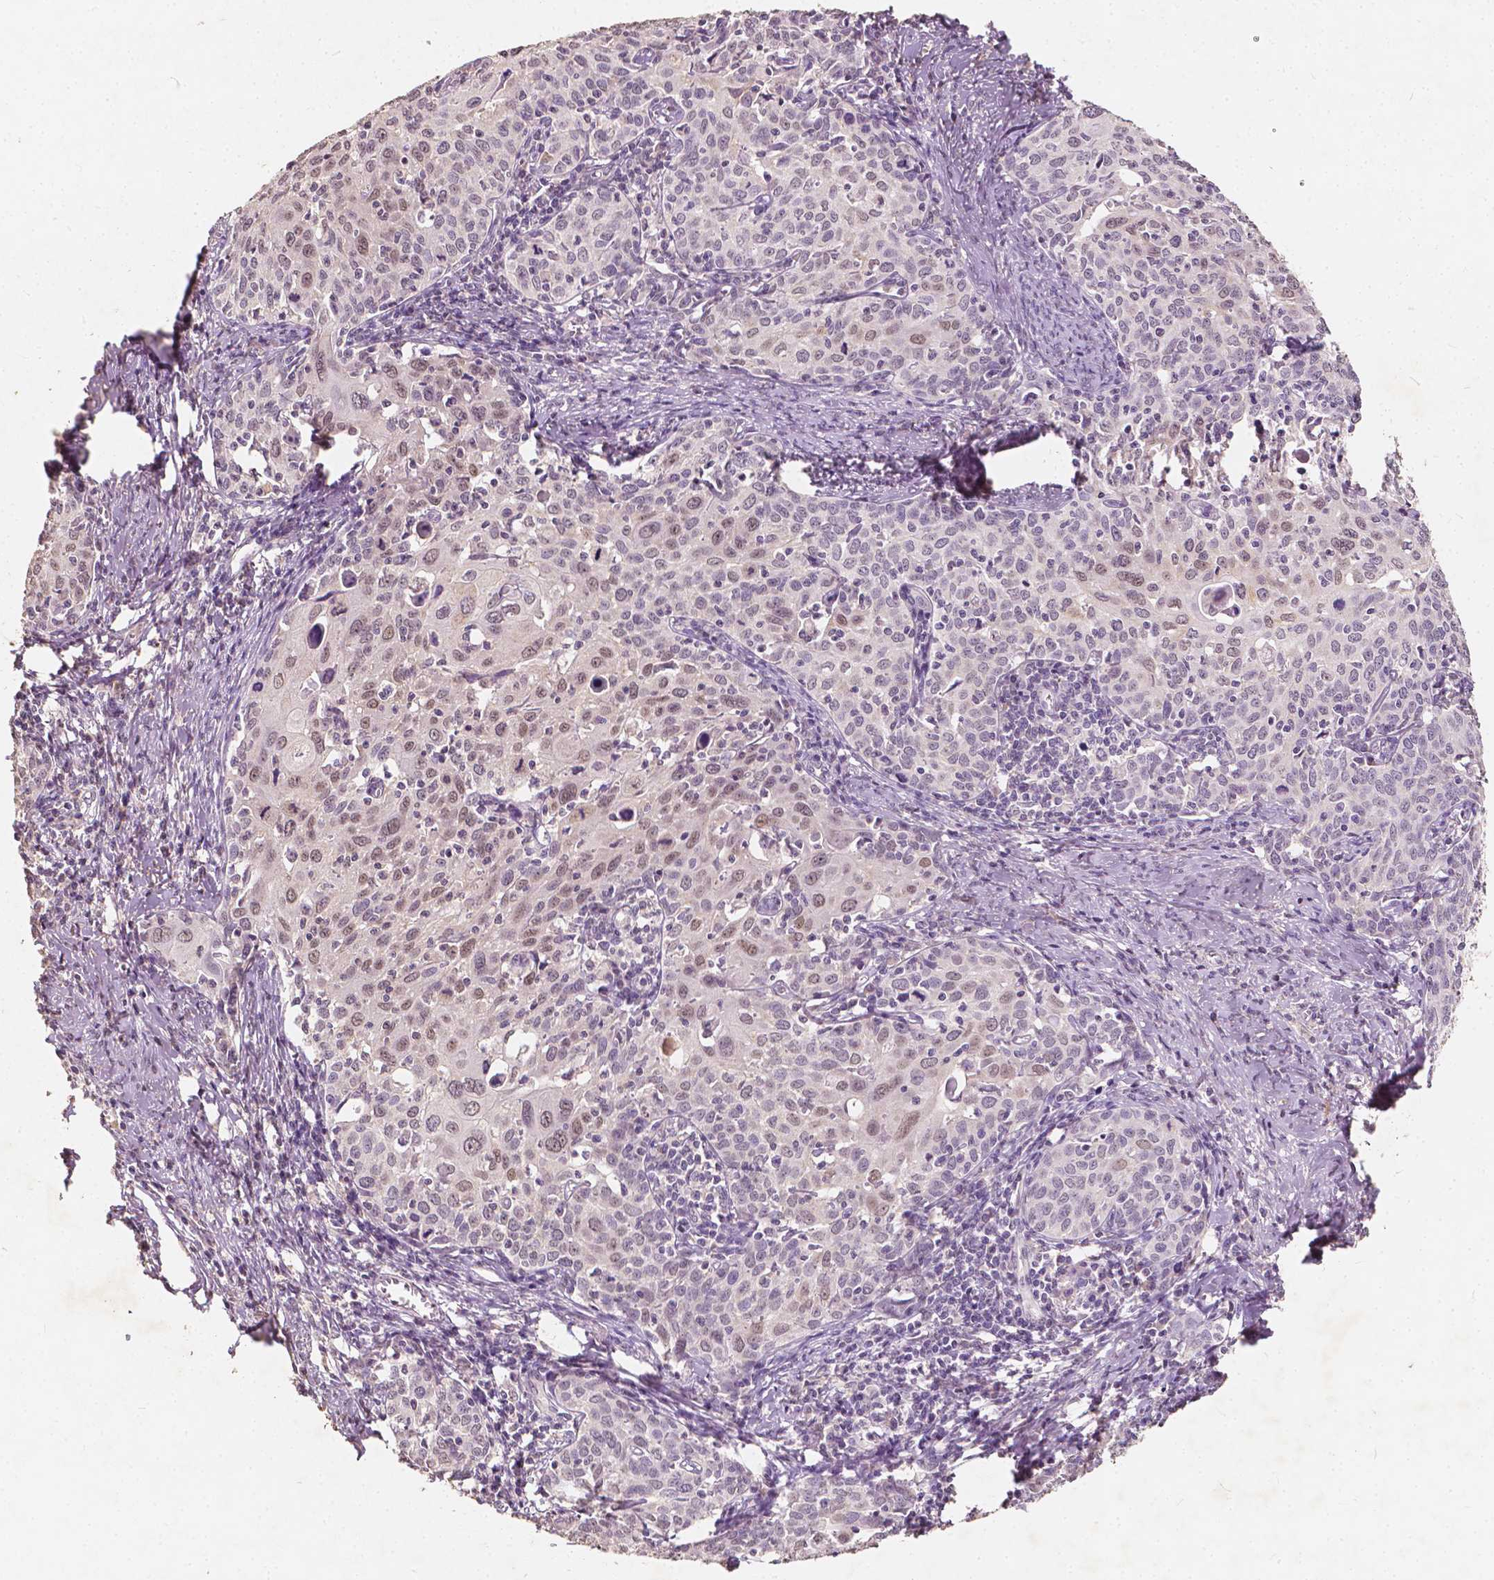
{"staining": {"intensity": "weak", "quantity": "25%-75%", "location": "nuclear"}, "tissue": "cervical cancer", "cell_type": "Tumor cells", "image_type": "cancer", "snomed": [{"axis": "morphology", "description": "Squamous cell carcinoma, NOS"}, {"axis": "topography", "description": "Cervix"}], "caption": "Human cervical cancer stained for a protein (brown) shows weak nuclear positive expression in about 25%-75% of tumor cells.", "gene": "SOX15", "patient": {"sex": "female", "age": 62}}